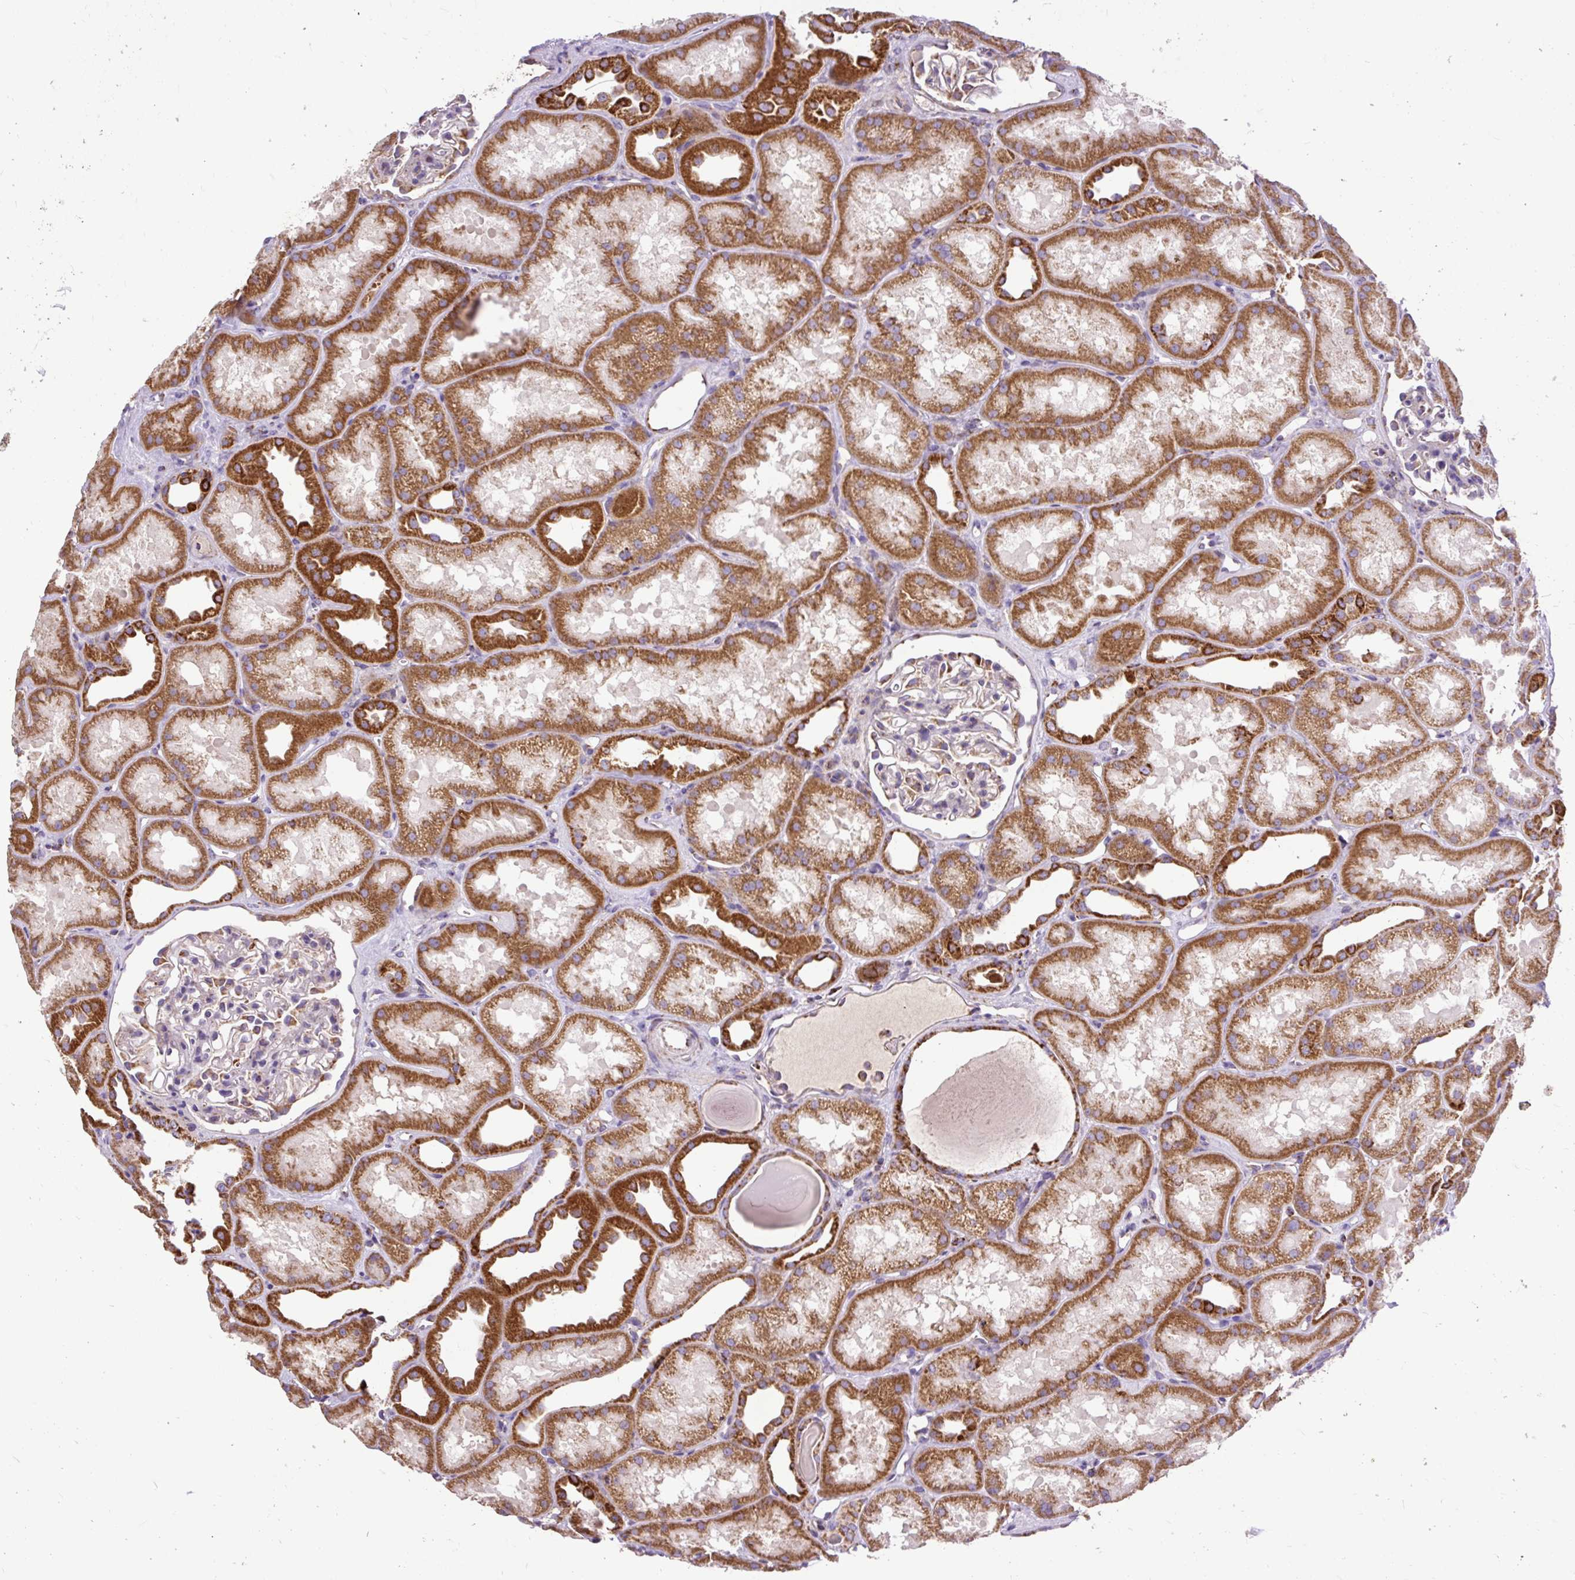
{"staining": {"intensity": "moderate", "quantity": "<25%", "location": "cytoplasmic/membranous"}, "tissue": "kidney", "cell_type": "Cells in glomeruli", "image_type": "normal", "snomed": [{"axis": "morphology", "description": "Normal tissue, NOS"}, {"axis": "topography", "description": "Kidney"}], "caption": "Immunohistochemical staining of unremarkable kidney displays <25% levels of moderate cytoplasmic/membranous protein staining in approximately <25% of cells in glomeruli.", "gene": "TOMM40", "patient": {"sex": "male", "age": 61}}